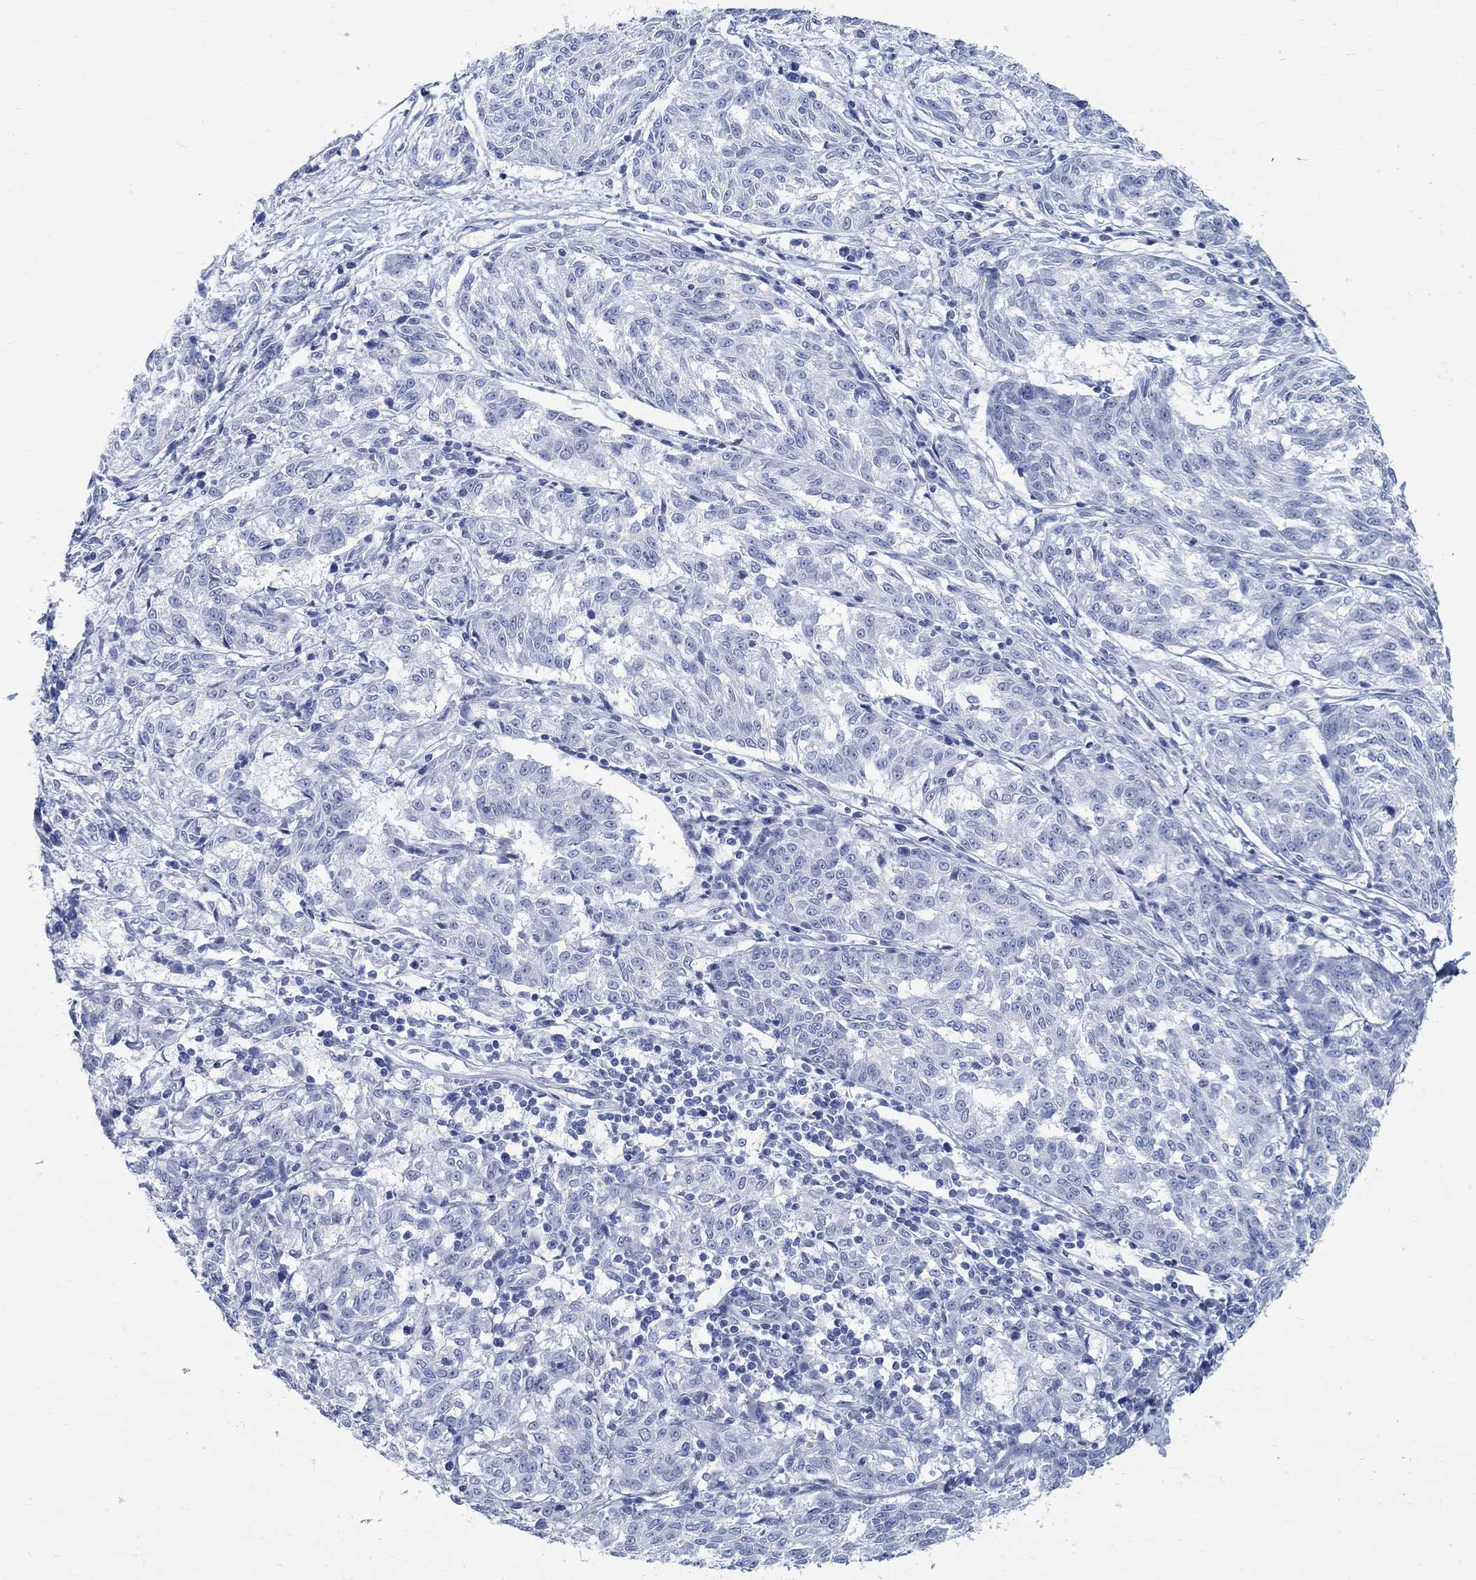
{"staining": {"intensity": "negative", "quantity": "none", "location": "none"}, "tissue": "melanoma", "cell_type": "Tumor cells", "image_type": "cancer", "snomed": [{"axis": "morphology", "description": "Malignant melanoma, NOS"}, {"axis": "topography", "description": "Skin"}], "caption": "Protein analysis of malignant melanoma exhibits no significant expression in tumor cells.", "gene": "RBM20", "patient": {"sex": "female", "age": 72}}